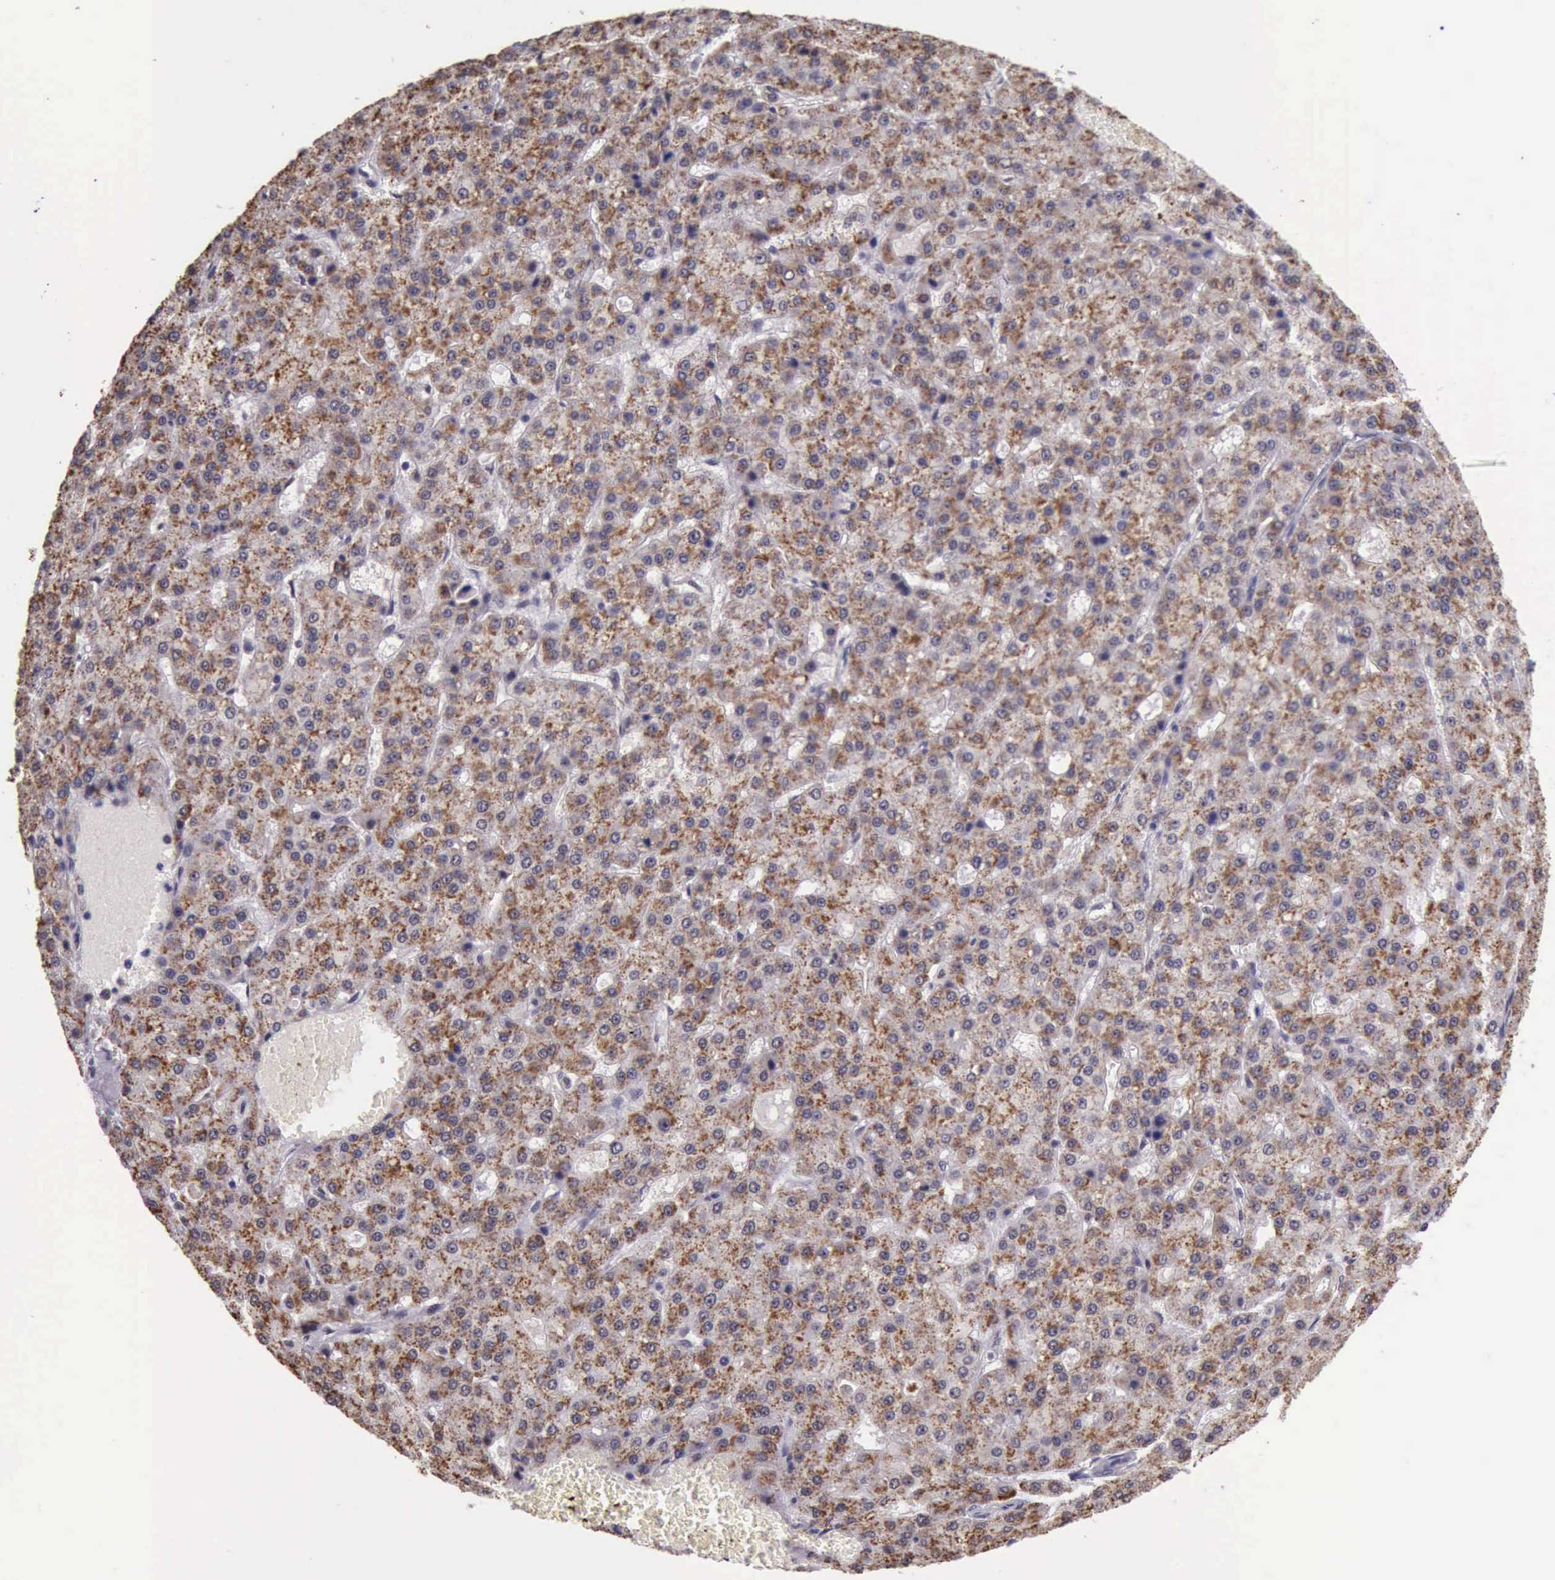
{"staining": {"intensity": "moderate", "quantity": ">75%", "location": "cytoplasmic/membranous"}, "tissue": "liver cancer", "cell_type": "Tumor cells", "image_type": "cancer", "snomed": [{"axis": "morphology", "description": "Carcinoma, Hepatocellular, NOS"}, {"axis": "topography", "description": "Liver"}], "caption": "The histopathology image reveals a brown stain indicating the presence of a protein in the cytoplasmic/membranous of tumor cells in liver cancer (hepatocellular carcinoma).", "gene": "PRPF39", "patient": {"sex": "male", "age": 47}}